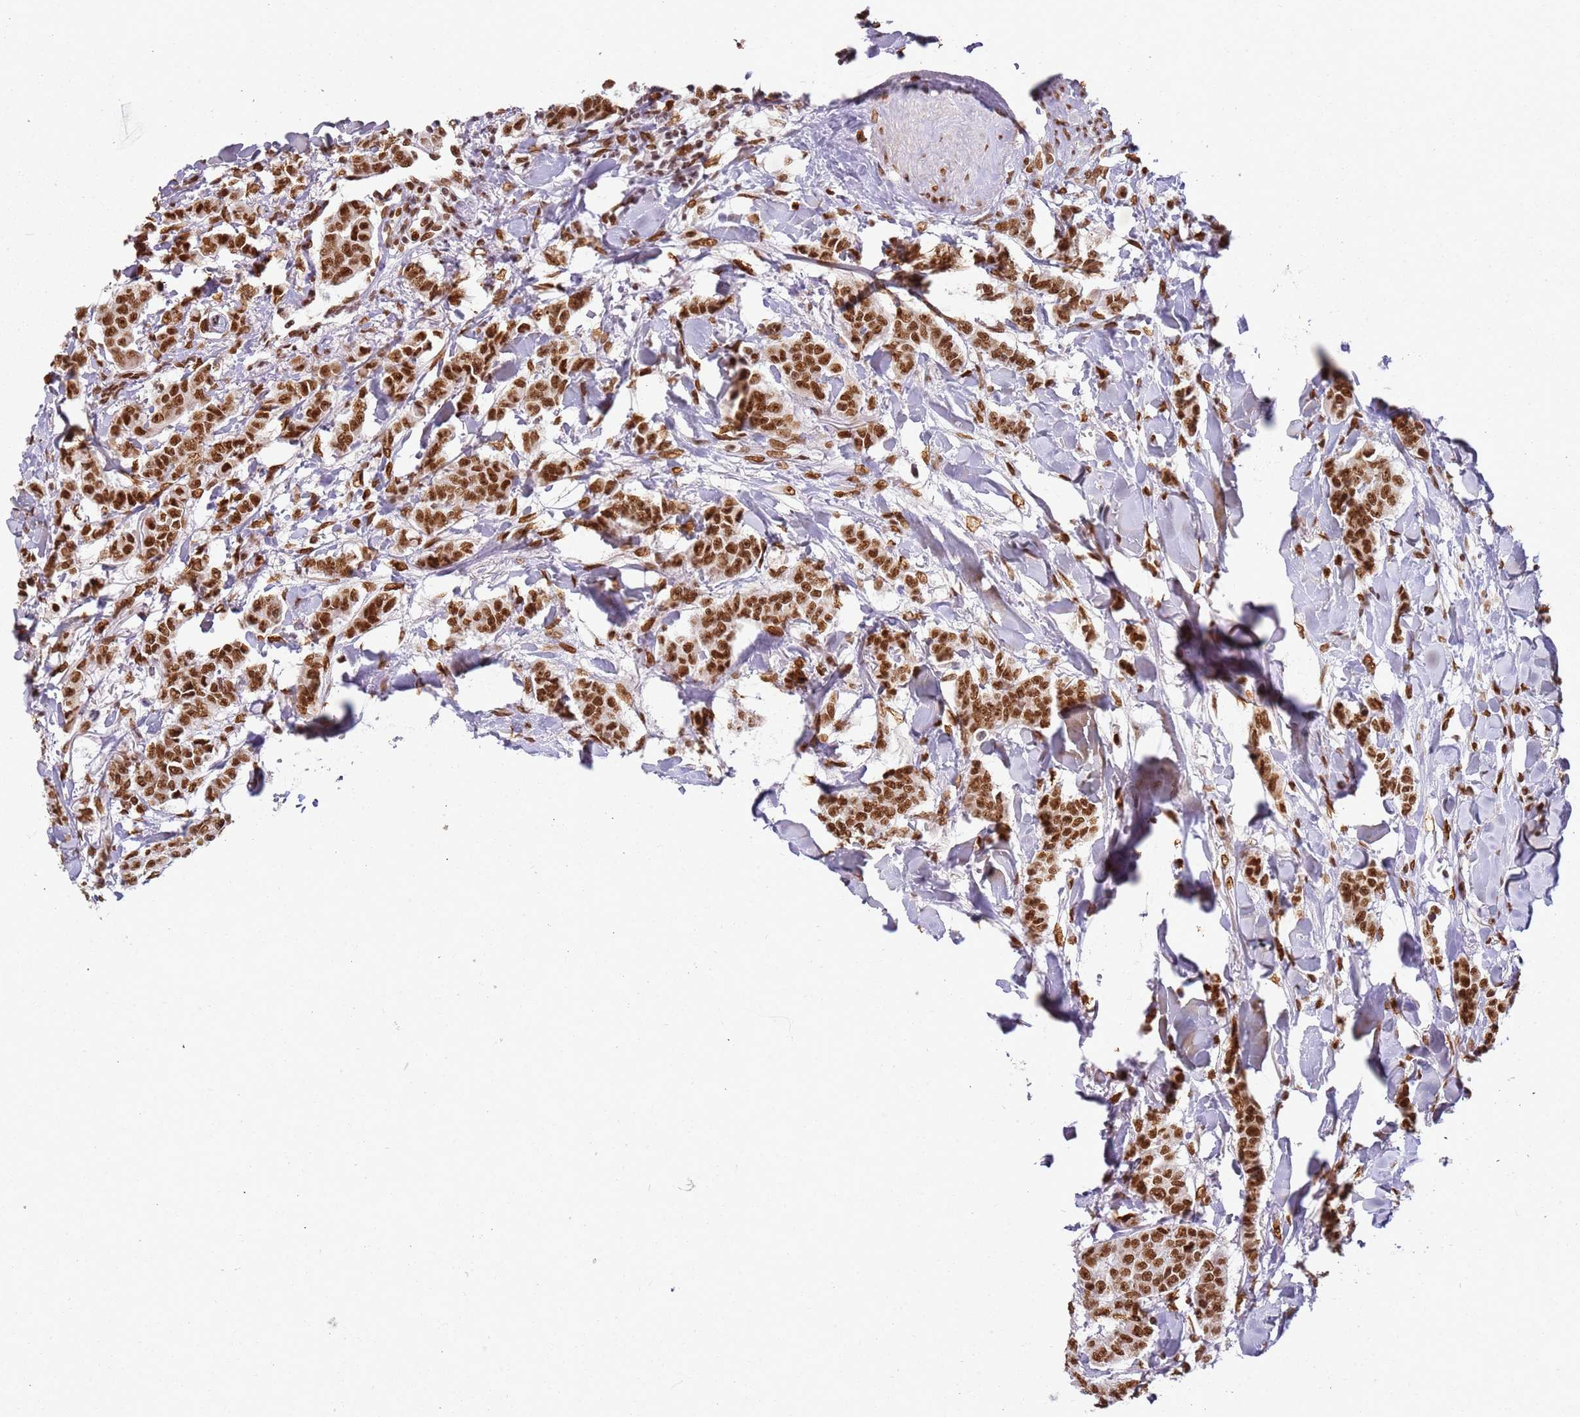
{"staining": {"intensity": "strong", "quantity": ">75%", "location": "nuclear"}, "tissue": "breast cancer", "cell_type": "Tumor cells", "image_type": "cancer", "snomed": [{"axis": "morphology", "description": "Duct carcinoma"}, {"axis": "topography", "description": "Breast"}], "caption": "A micrograph showing strong nuclear positivity in about >75% of tumor cells in invasive ductal carcinoma (breast), as visualized by brown immunohistochemical staining.", "gene": "TENT4A", "patient": {"sex": "female", "age": 40}}